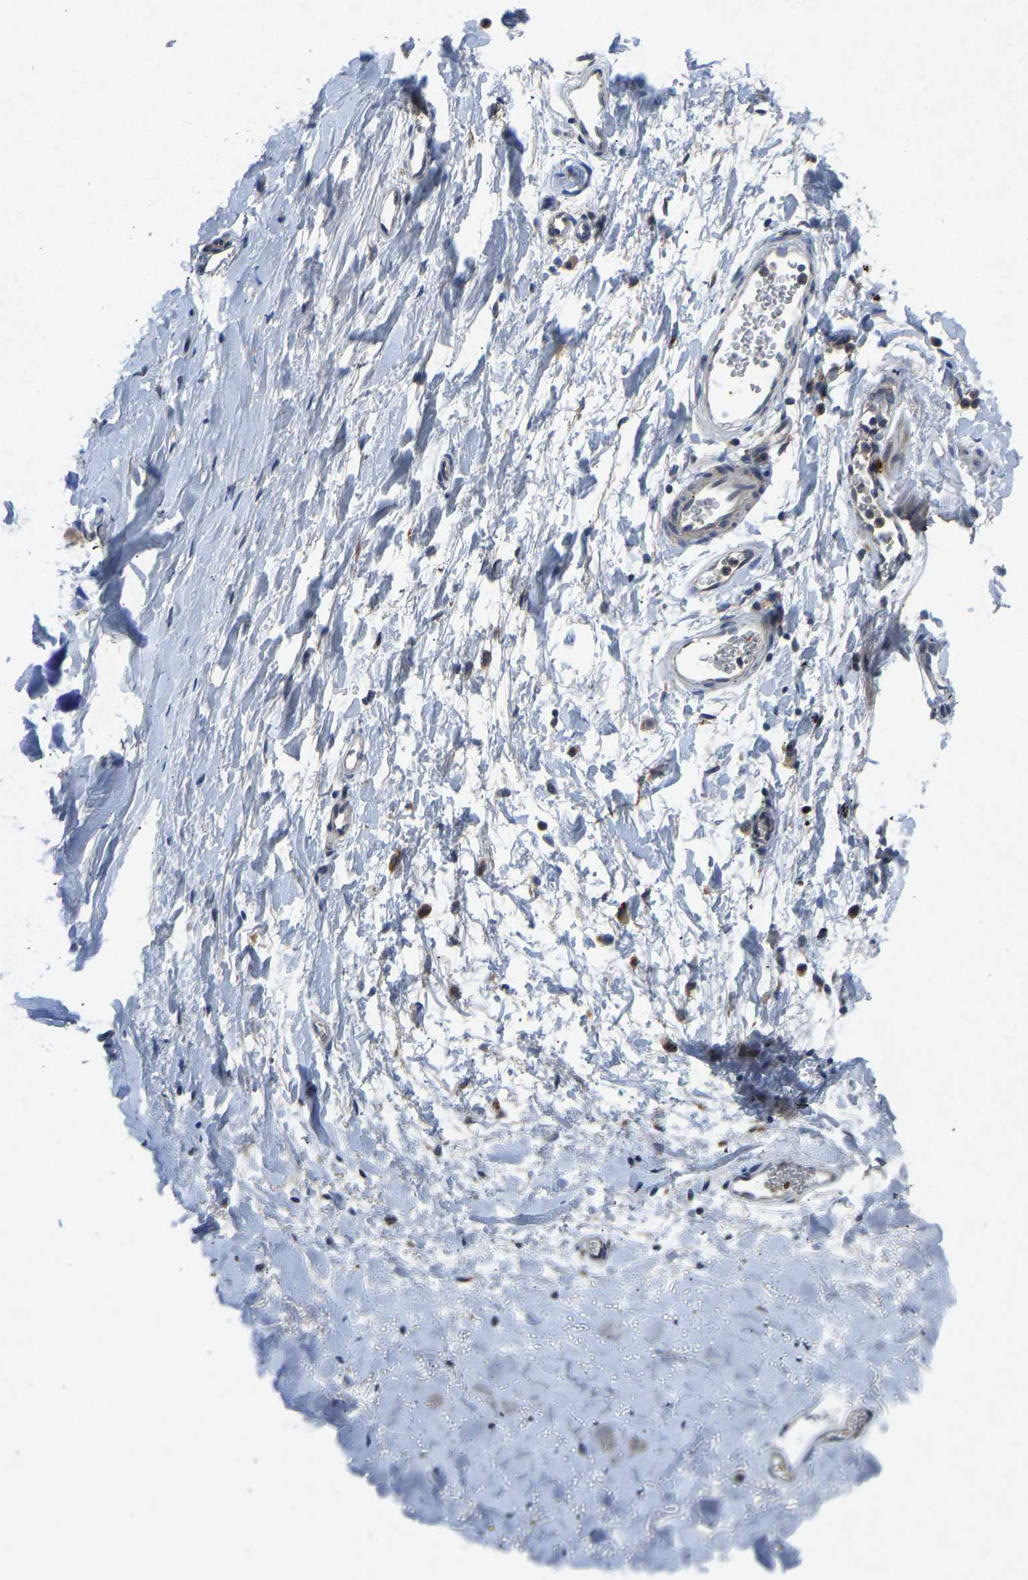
{"staining": {"intensity": "negative", "quantity": "none", "location": "none"}, "tissue": "soft tissue", "cell_type": "Fibroblasts", "image_type": "normal", "snomed": [{"axis": "morphology", "description": "Normal tissue, NOS"}, {"axis": "topography", "description": "Cartilage tissue"}, {"axis": "topography", "description": "Bronchus"}], "caption": "Immunohistochemistry (IHC) histopathology image of unremarkable human soft tissue stained for a protein (brown), which shows no positivity in fibroblasts.", "gene": "PDE7A", "patient": {"sex": "female", "age": 53}}